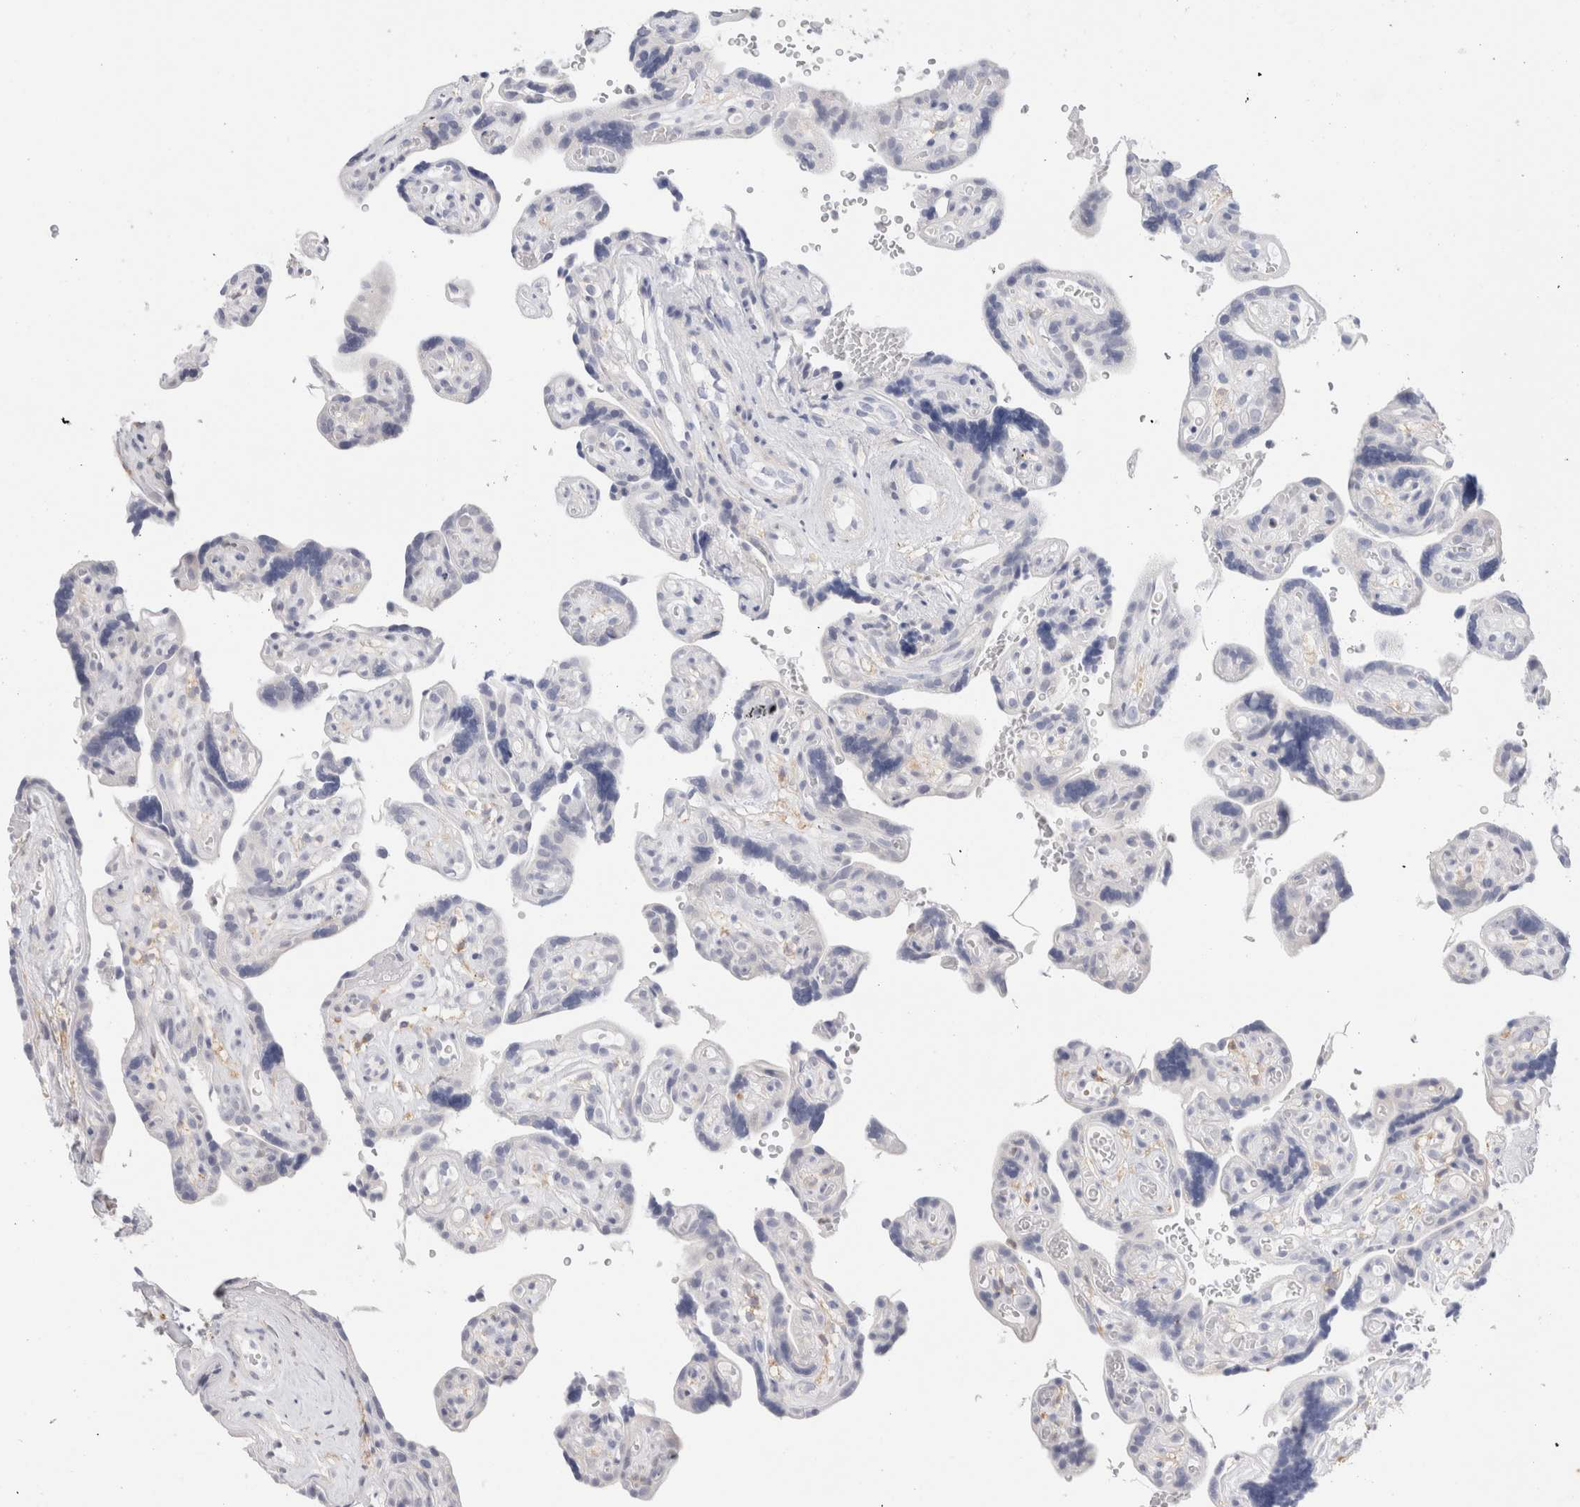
{"staining": {"intensity": "weak", "quantity": "<25%", "location": "cytoplasmic/membranous"}, "tissue": "placenta", "cell_type": "Decidual cells", "image_type": "normal", "snomed": [{"axis": "morphology", "description": "Normal tissue, NOS"}, {"axis": "topography", "description": "Placenta"}], "caption": "Decidual cells show no significant positivity in unremarkable placenta. (DAB (3,3'-diaminobenzidine) immunohistochemistry (IHC) with hematoxylin counter stain).", "gene": "ADAM30", "patient": {"sex": "female", "age": 30}}